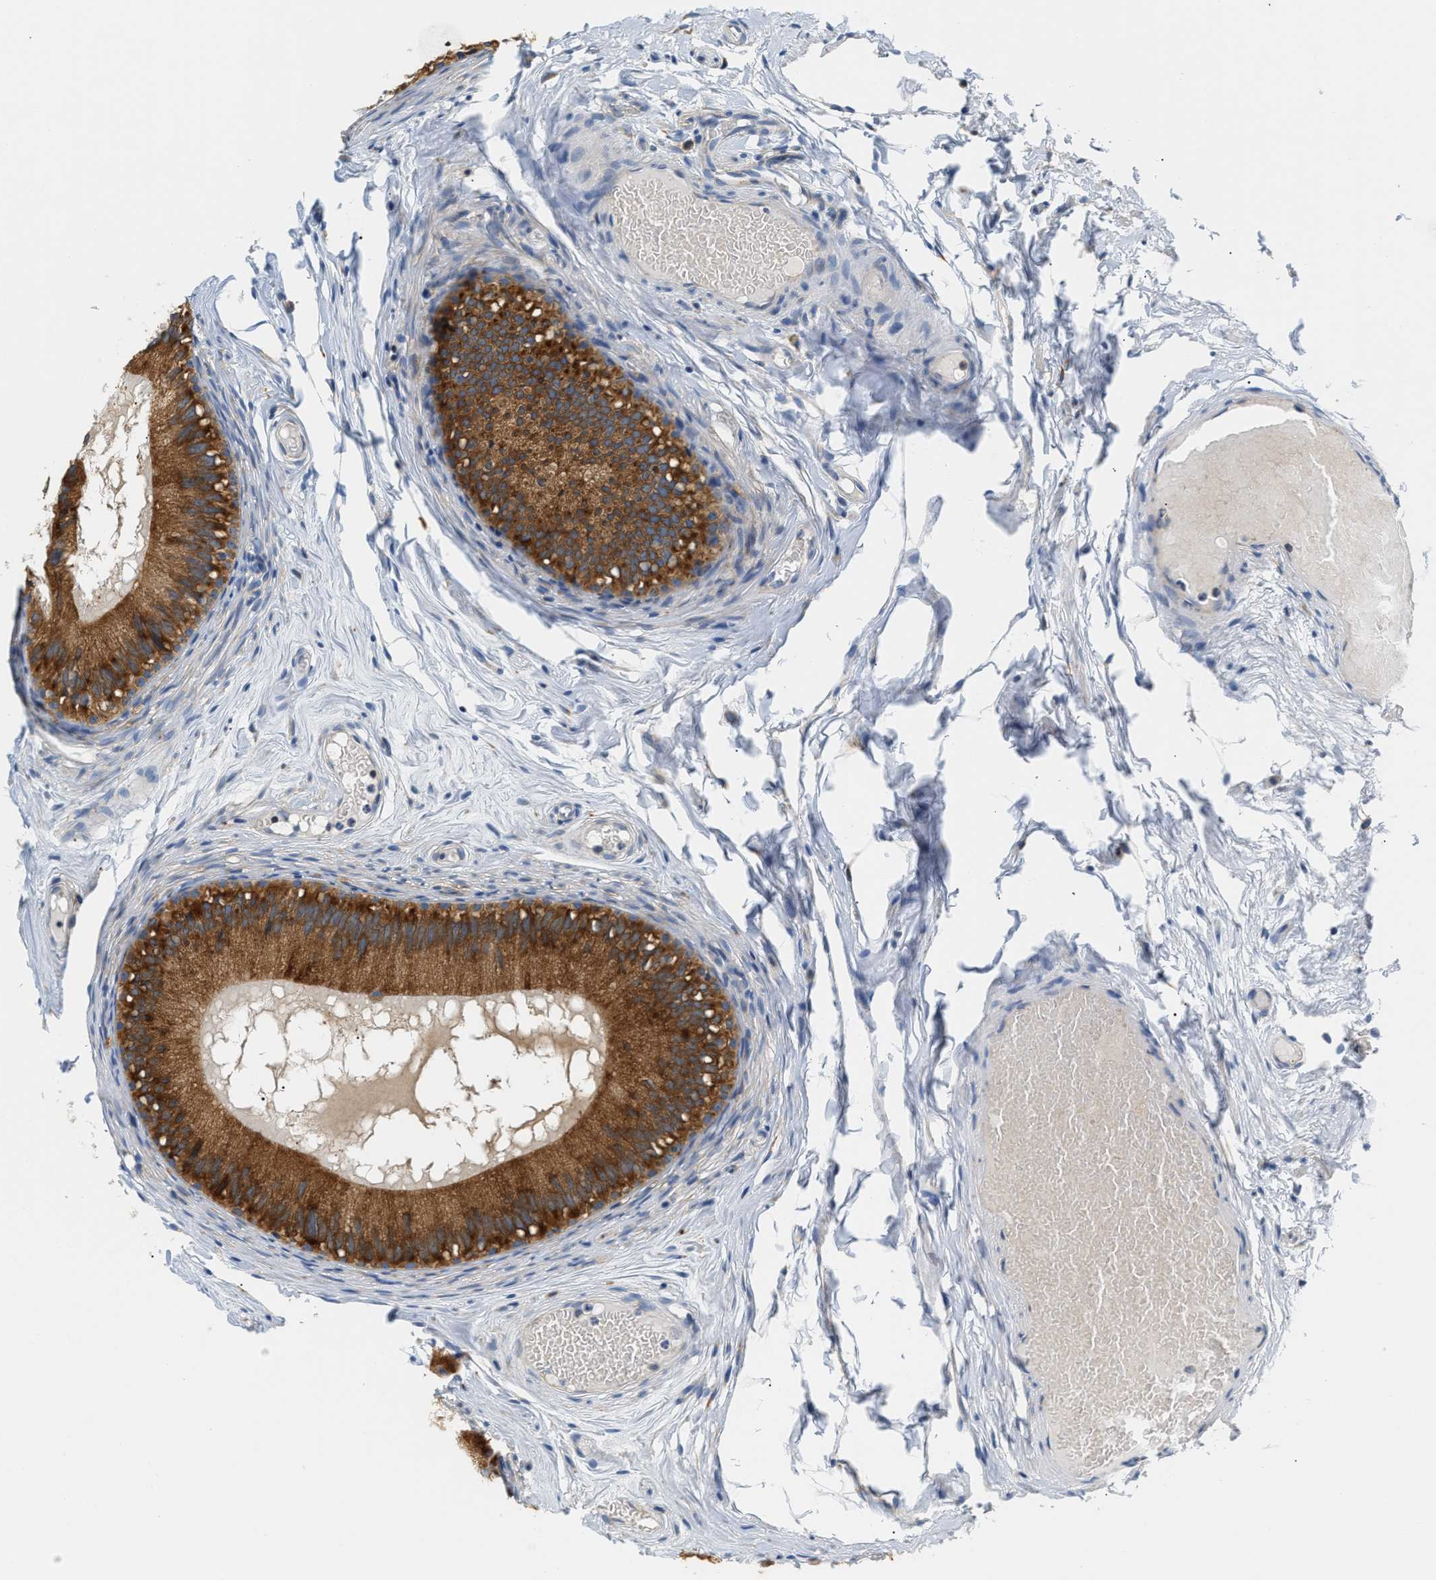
{"staining": {"intensity": "strong", "quantity": ">75%", "location": "cytoplasmic/membranous"}, "tissue": "epididymis", "cell_type": "Glandular cells", "image_type": "normal", "snomed": [{"axis": "morphology", "description": "Normal tissue, NOS"}, {"axis": "topography", "description": "Epididymis"}], "caption": "The photomicrograph demonstrates staining of benign epididymis, revealing strong cytoplasmic/membranous protein staining (brown color) within glandular cells.", "gene": "HDHD3", "patient": {"sex": "male", "age": 46}}